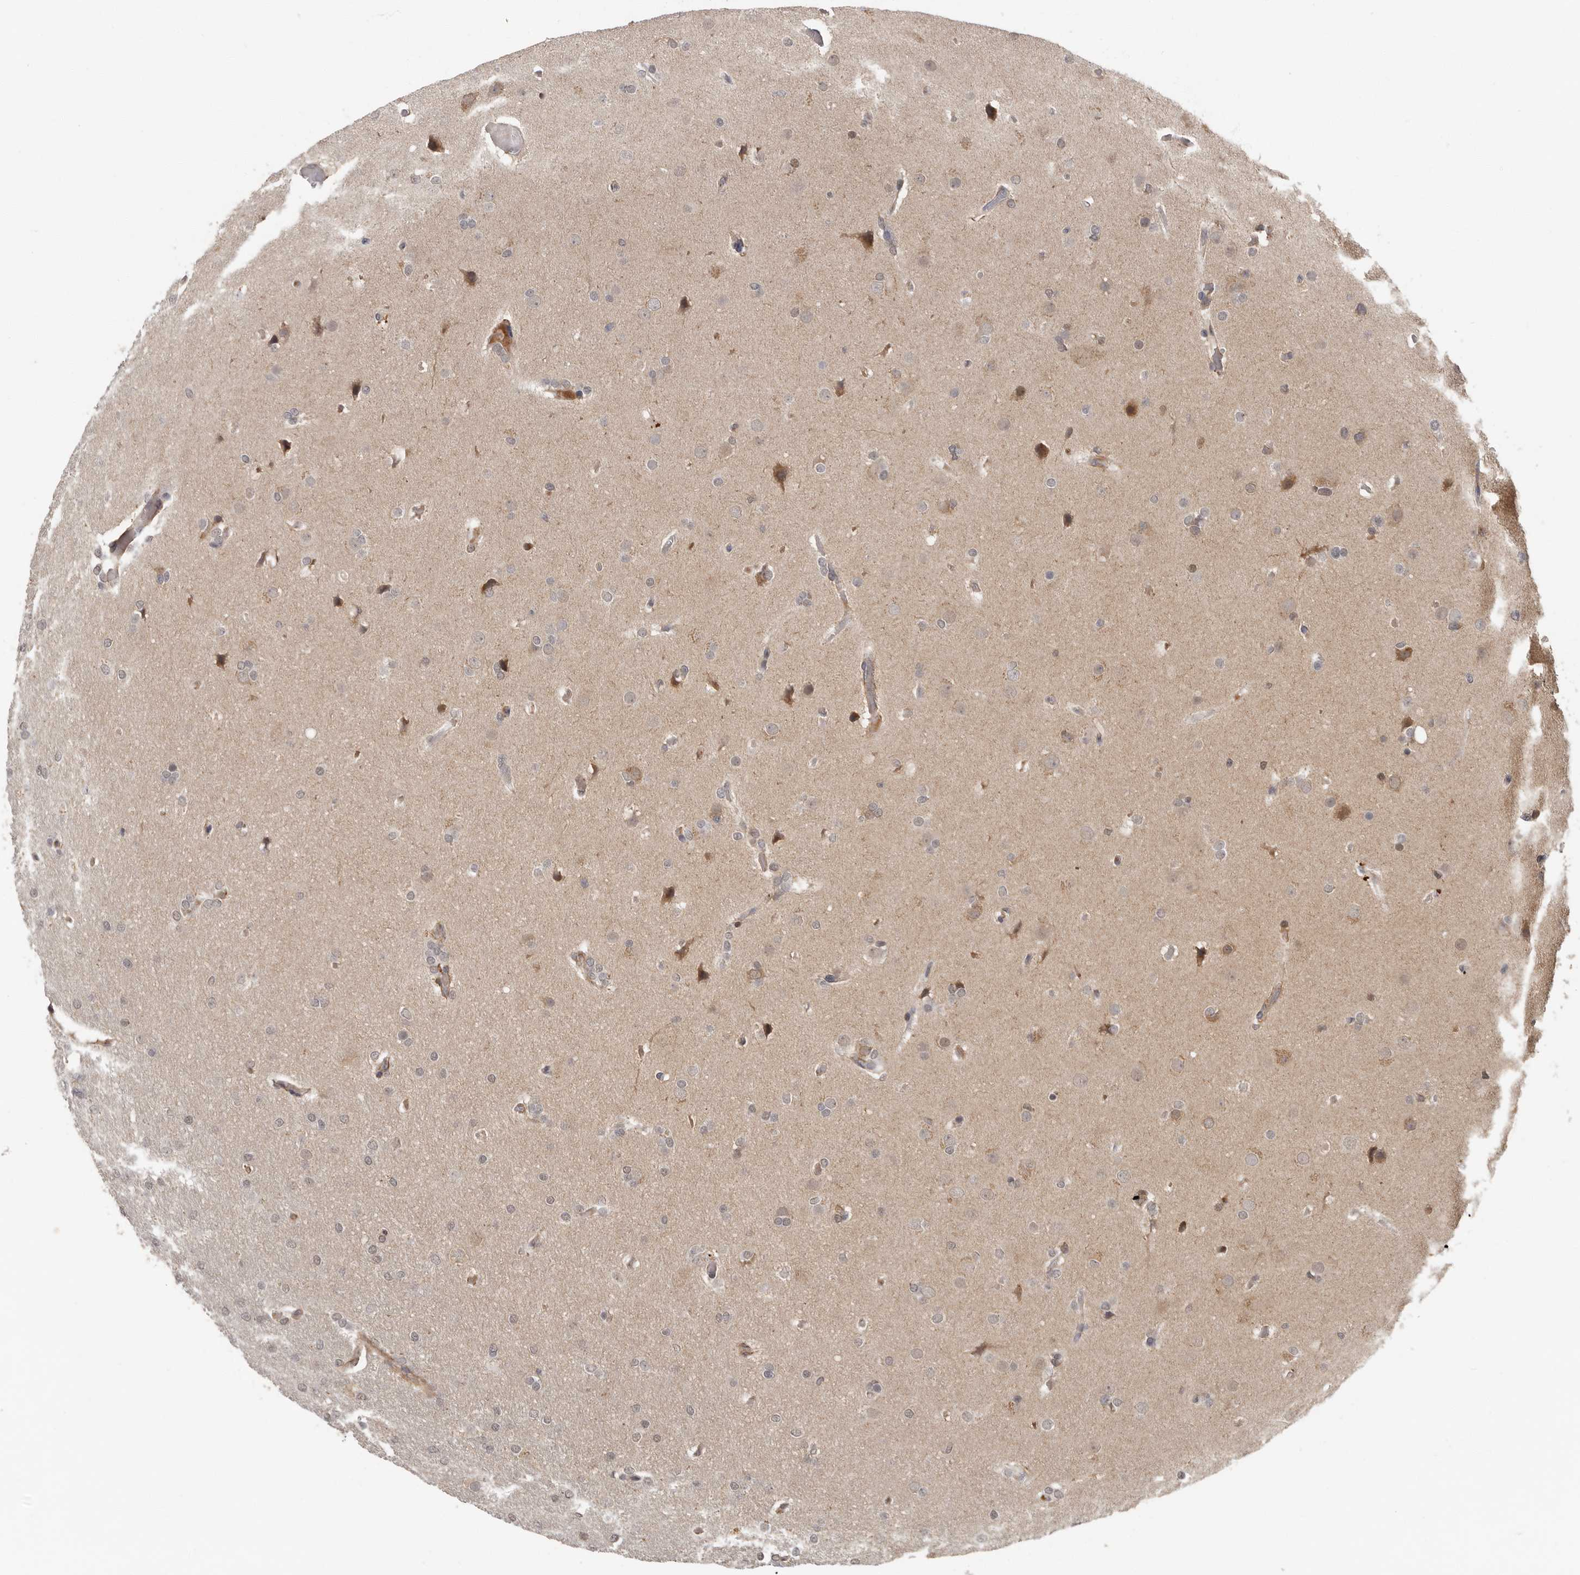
{"staining": {"intensity": "negative", "quantity": "none", "location": "none"}, "tissue": "glioma", "cell_type": "Tumor cells", "image_type": "cancer", "snomed": [{"axis": "morphology", "description": "Glioma, malignant, High grade"}, {"axis": "topography", "description": "Cerebral cortex"}], "caption": "The photomicrograph reveals no staining of tumor cells in glioma. (DAB immunohistochemistry (IHC) with hematoxylin counter stain).", "gene": "LRGUK", "patient": {"sex": "female", "age": 36}}